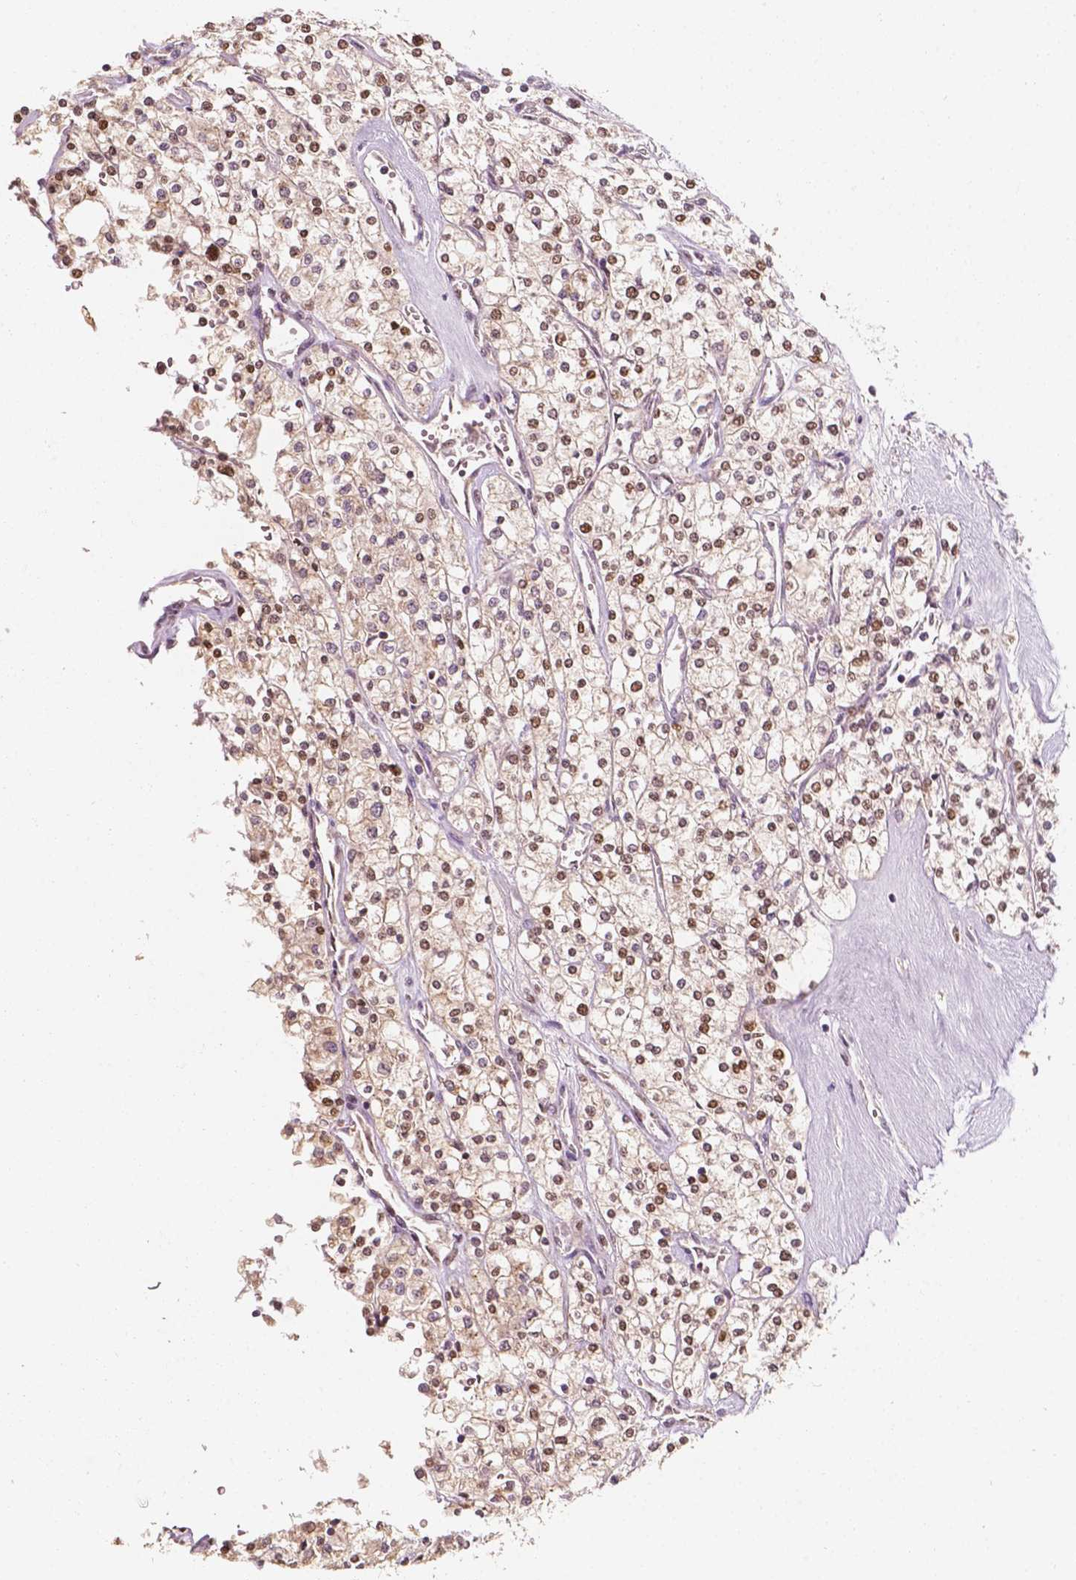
{"staining": {"intensity": "moderate", "quantity": ">75%", "location": "nuclear"}, "tissue": "renal cancer", "cell_type": "Tumor cells", "image_type": "cancer", "snomed": [{"axis": "morphology", "description": "Adenocarcinoma, NOS"}, {"axis": "topography", "description": "Kidney"}], "caption": "Brown immunohistochemical staining in renal cancer displays moderate nuclear positivity in about >75% of tumor cells. The protein of interest is stained brown, and the nuclei are stained in blue (DAB (3,3'-diaminobenzidine) IHC with brightfield microscopy, high magnification).", "gene": "TBC1D17", "patient": {"sex": "male", "age": 80}}